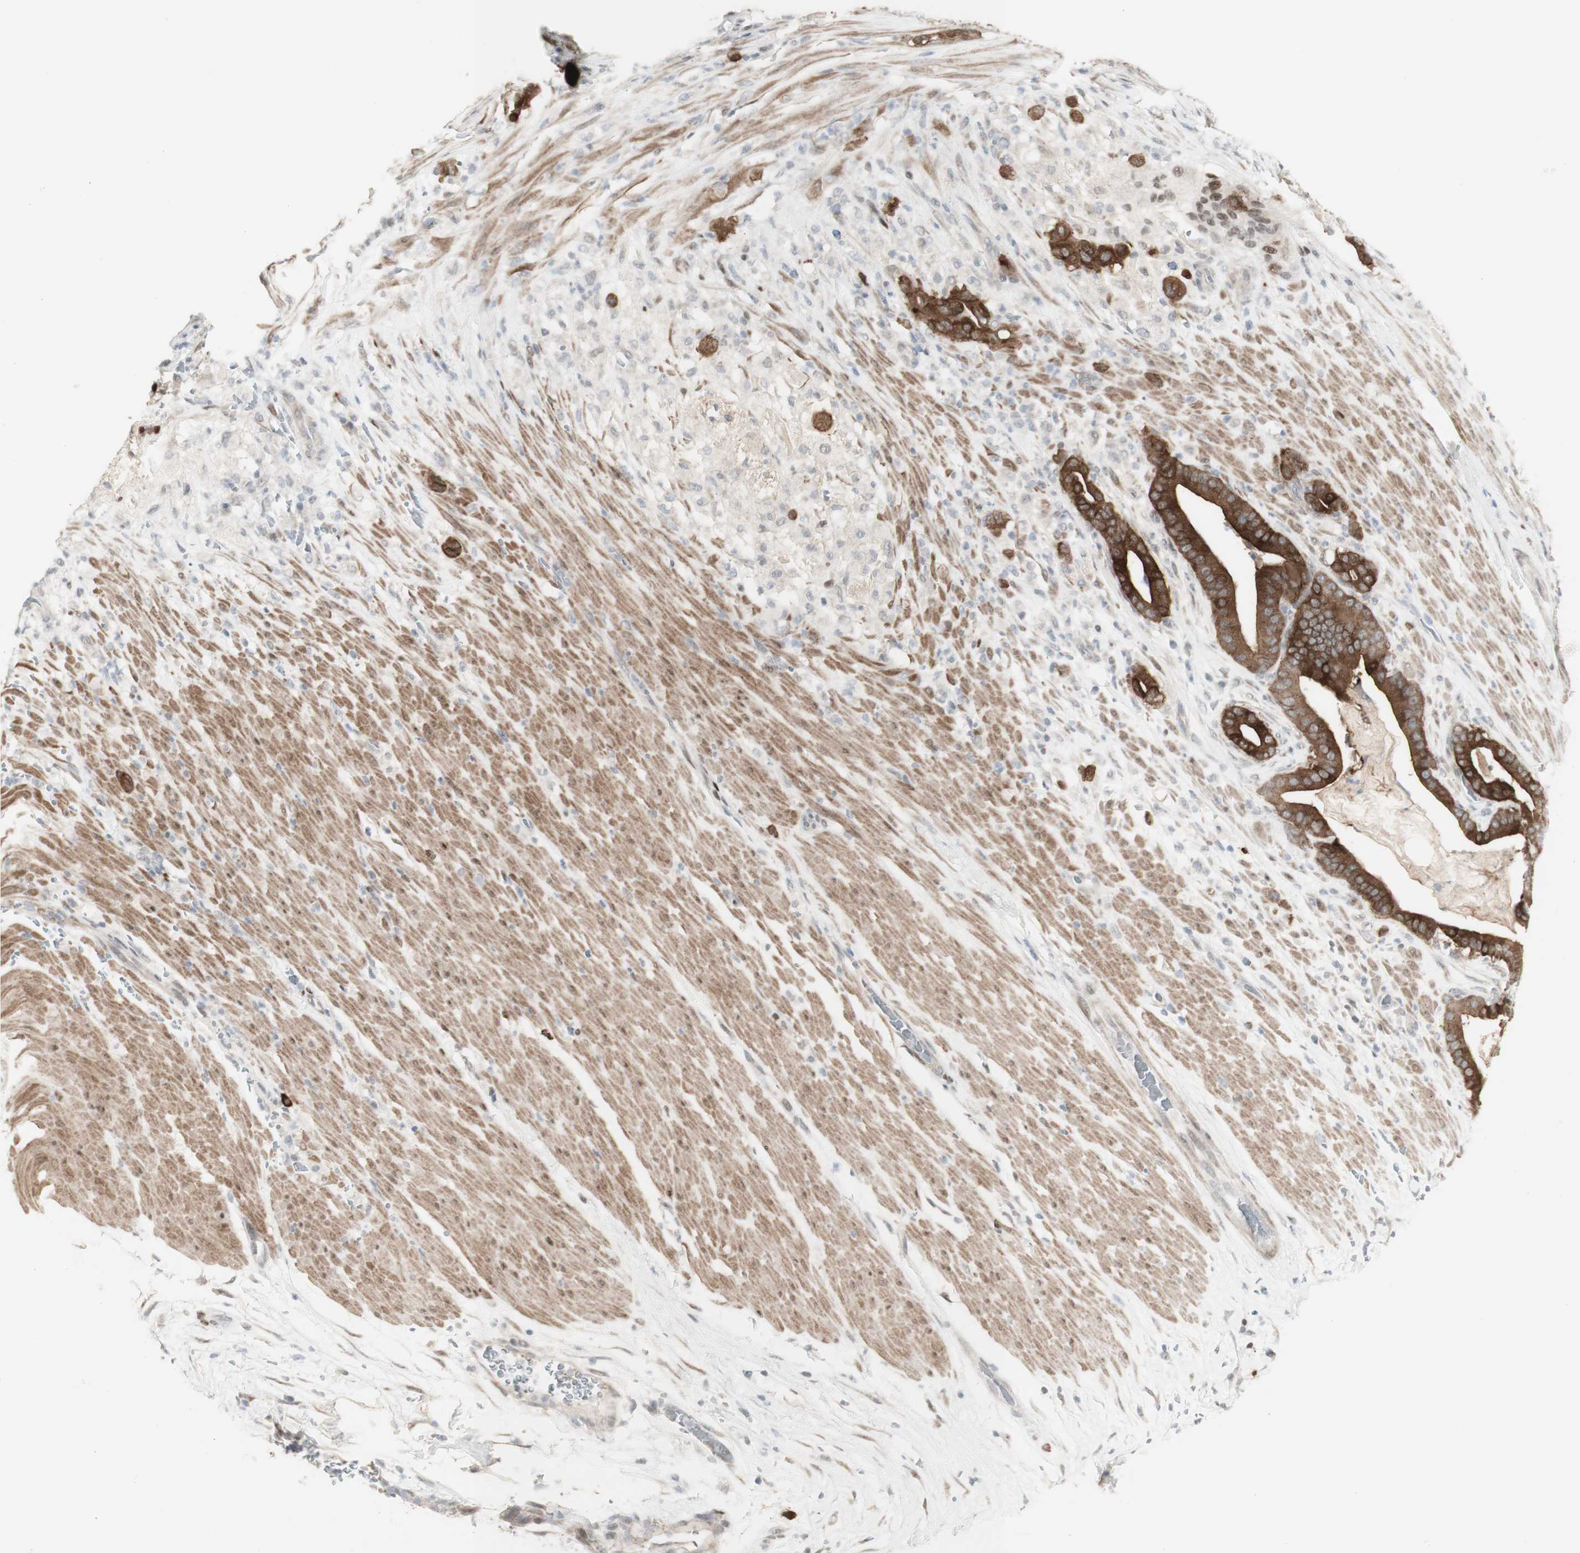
{"staining": {"intensity": "strong", "quantity": ">75%", "location": "cytoplasmic/membranous"}, "tissue": "pancreatic cancer", "cell_type": "Tumor cells", "image_type": "cancer", "snomed": [{"axis": "morphology", "description": "Adenocarcinoma, NOS"}, {"axis": "topography", "description": "Pancreas"}], "caption": "Immunohistochemistry (IHC) of human pancreatic cancer (adenocarcinoma) exhibits high levels of strong cytoplasmic/membranous staining in about >75% of tumor cells. The protein of interest is shown in brown color, while the nuclei are stained blue.", "gene": "C1orf116", "patient": {"sex": "male", "age": 63}}